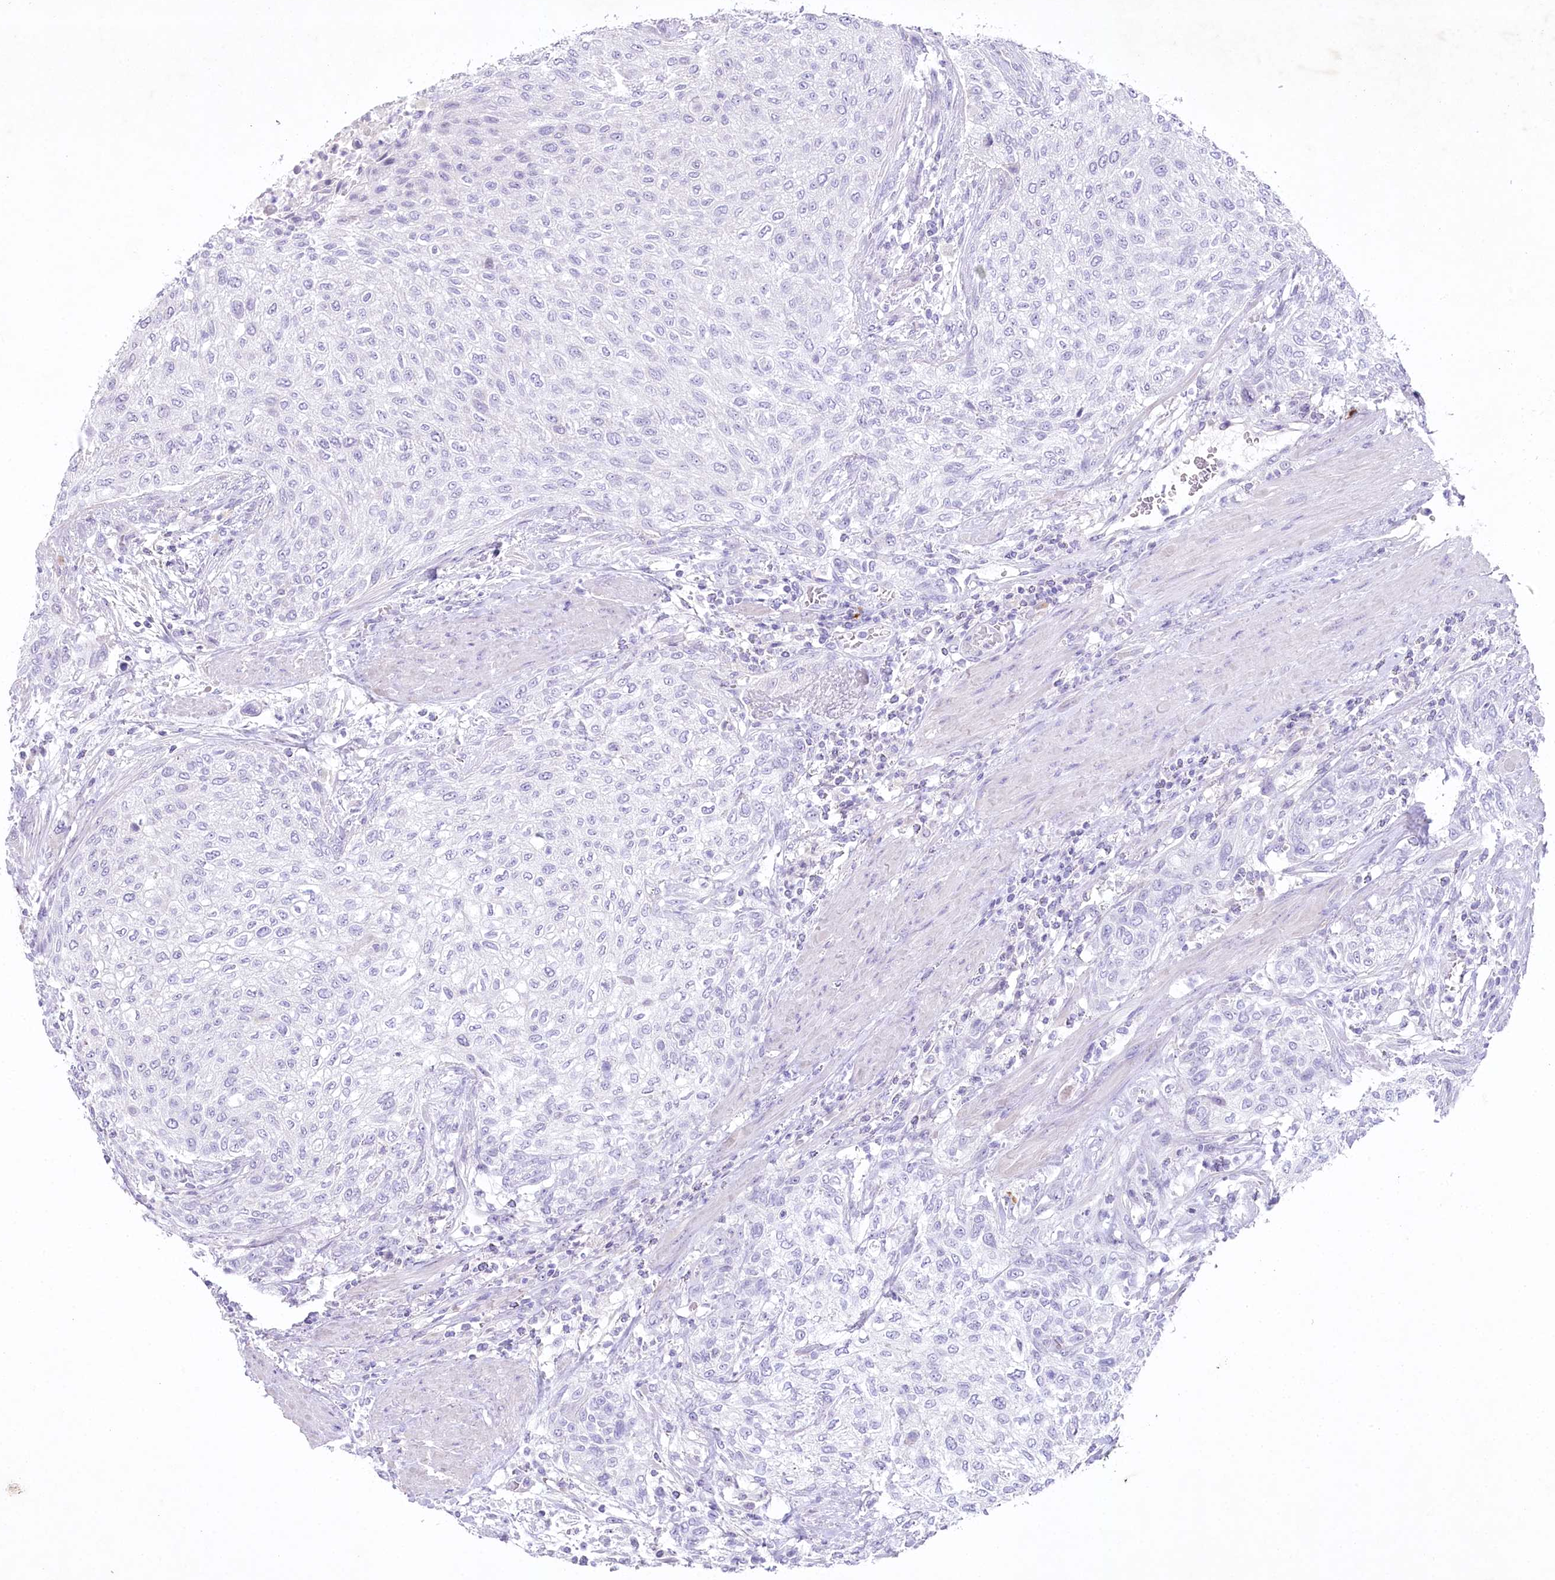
{"staining": {"intensity": "negative", "quantity": "none", "location": "none"}, "tissue": "urothelial cancer", "cell_type": "Tumor cells", "image_type": "cancer", "snomed": [{"axis": "morphology", "description": "Urothelial carcinoma, High grade"}, {"axis": "topography", "description": "Urinary bladder"}], "caption": "High-grade urothelial carcinoma stained for a protein using immunohistochemistry reveals no positivity tumor cells.", "gene": "MYOZ1", "patient": {"sex": "male", "age": 35}}